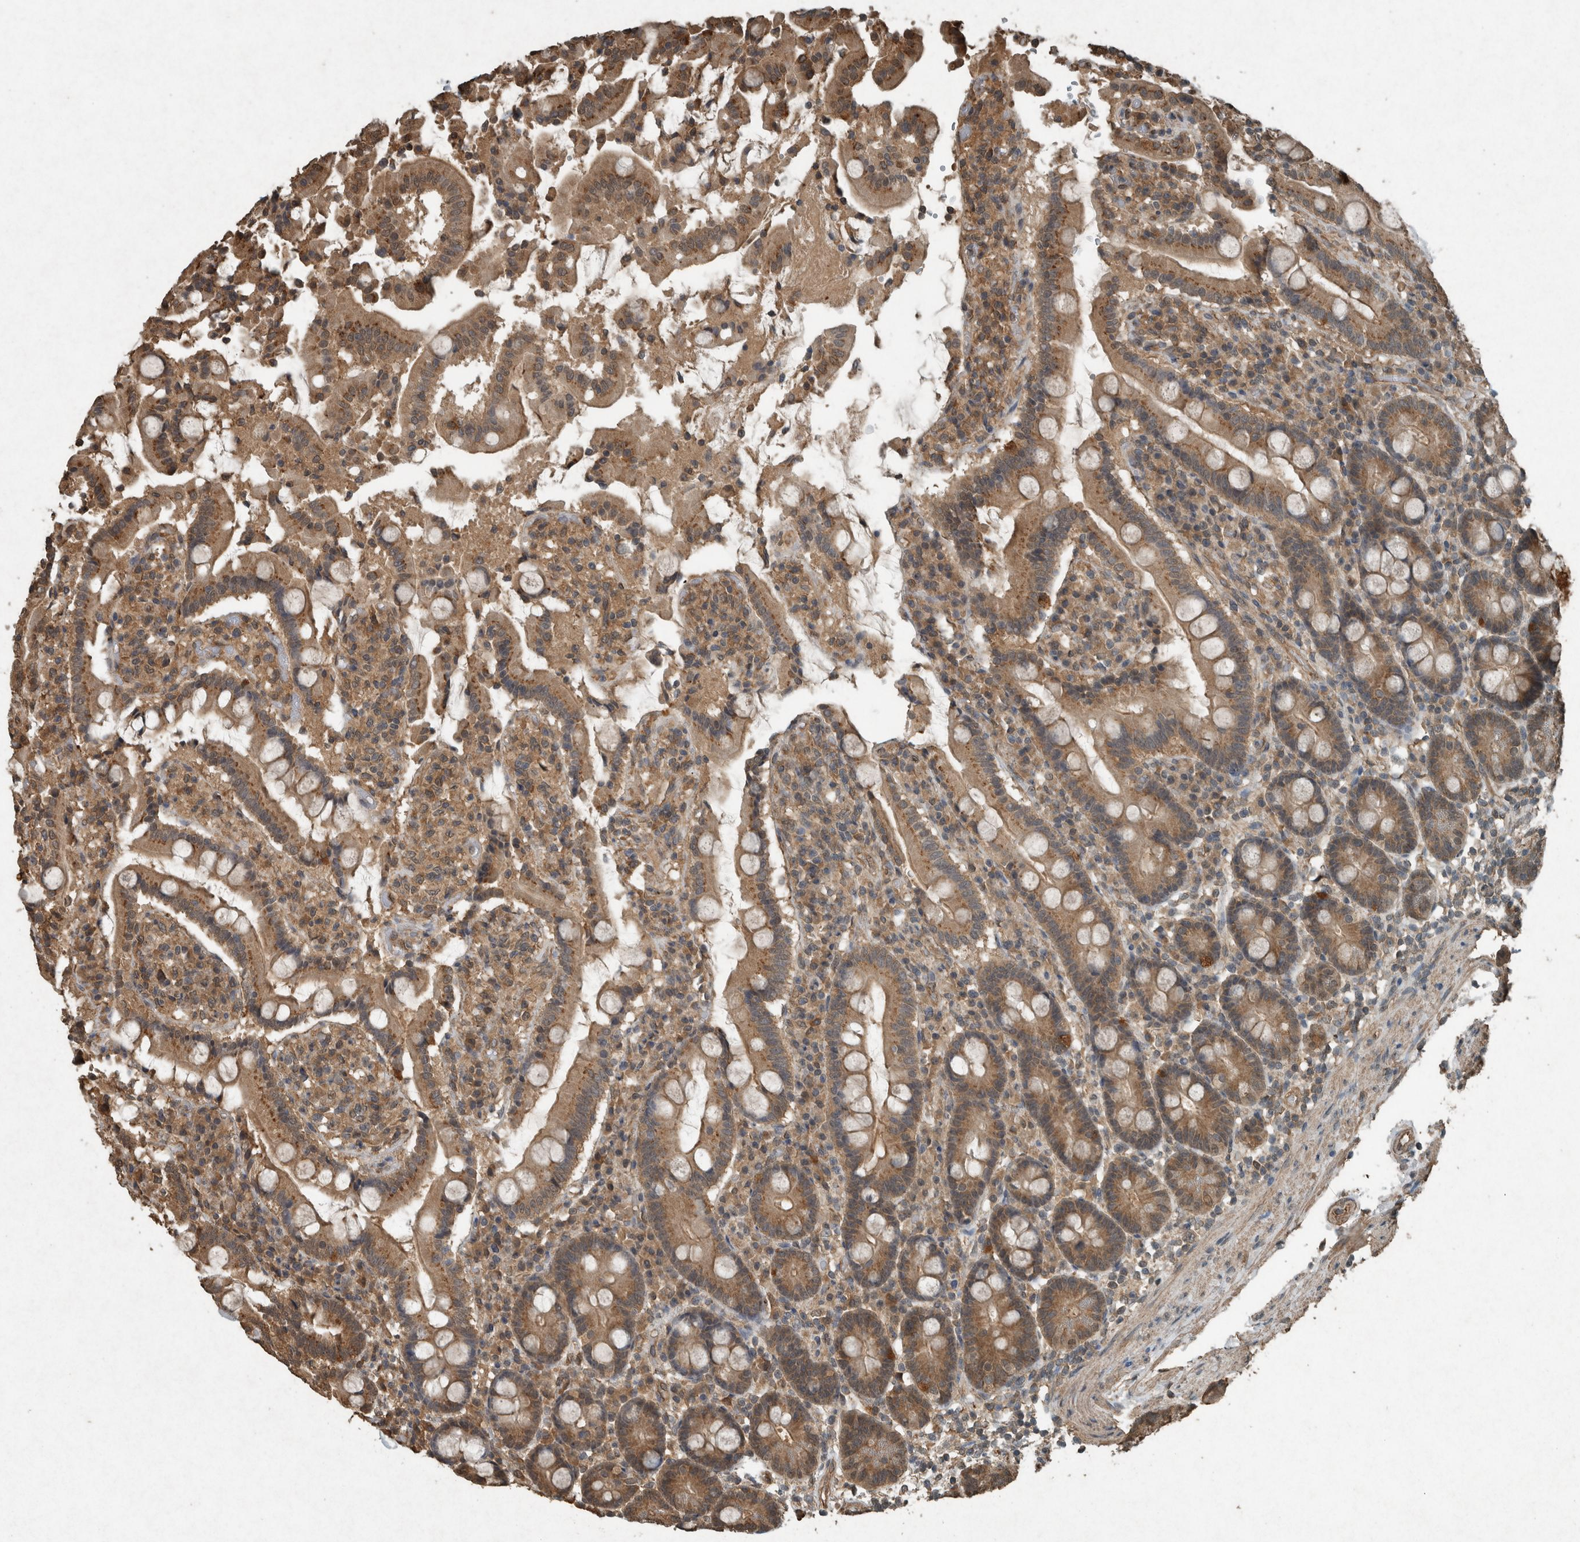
{"staining": {"intensity": "moderate", "quantity": ">75%", "location": "cytoplasmic/membranous"}, "tissue": "duodenum", "cell_type": "Glandular cells", "image_type": "normal", "snomed": [{"axis": "morphology", "description": "Normal tissue, NOS"}, {"axis": "topography", "description": "Small intestine, NOS"}], "caption": "The micrograph shows immunohistochemical staining of unremarkable duodenum. There is moderate cytoplasmic/membranous positivity is seen in approximately >75% of glandular cells. (IHC, brightfield microscopy, high magnification).", "gene": "ARHGEF12", "patient": {"sex": "female", "age": 71}}